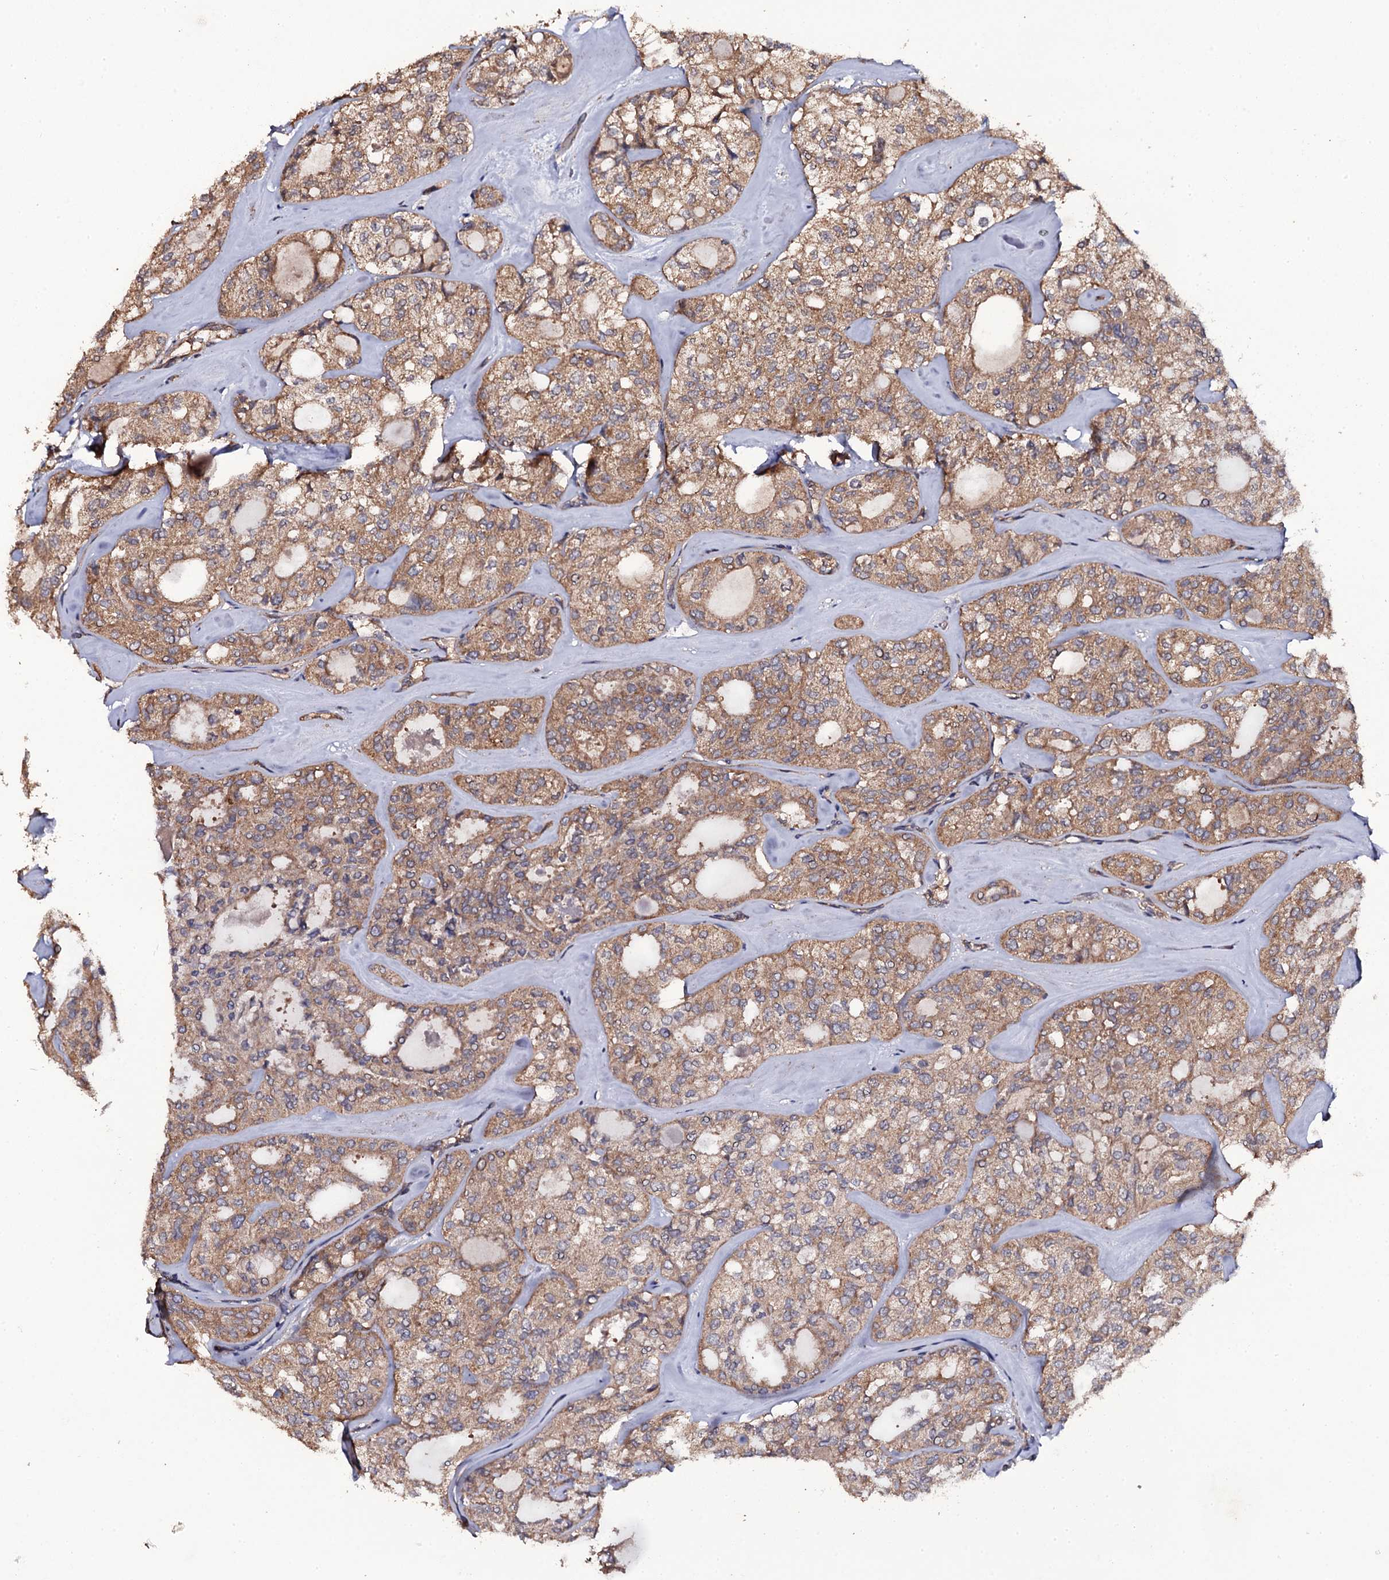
{"staining": {"intensity": "moderate", "quantity": ">75%", "location": "cytoplasmic/membranous"}, "tissue": "thyroid cancer", "cell_type": "Tumor cells", "image_type": "cancer", "snomed": [{"axis": "morphology", "description": "Follicular adenoma carcinoma, NOS"}, {"axis": "topography", "description": "Thyroid gland"}], "caption": "Moderate cytoplasmic/membranous protein positivity is appreciated in about >75% of tumor cells in thyroid cancer.", "gene": "TTC23", "patient": {"sex": "male", "age": 75}}